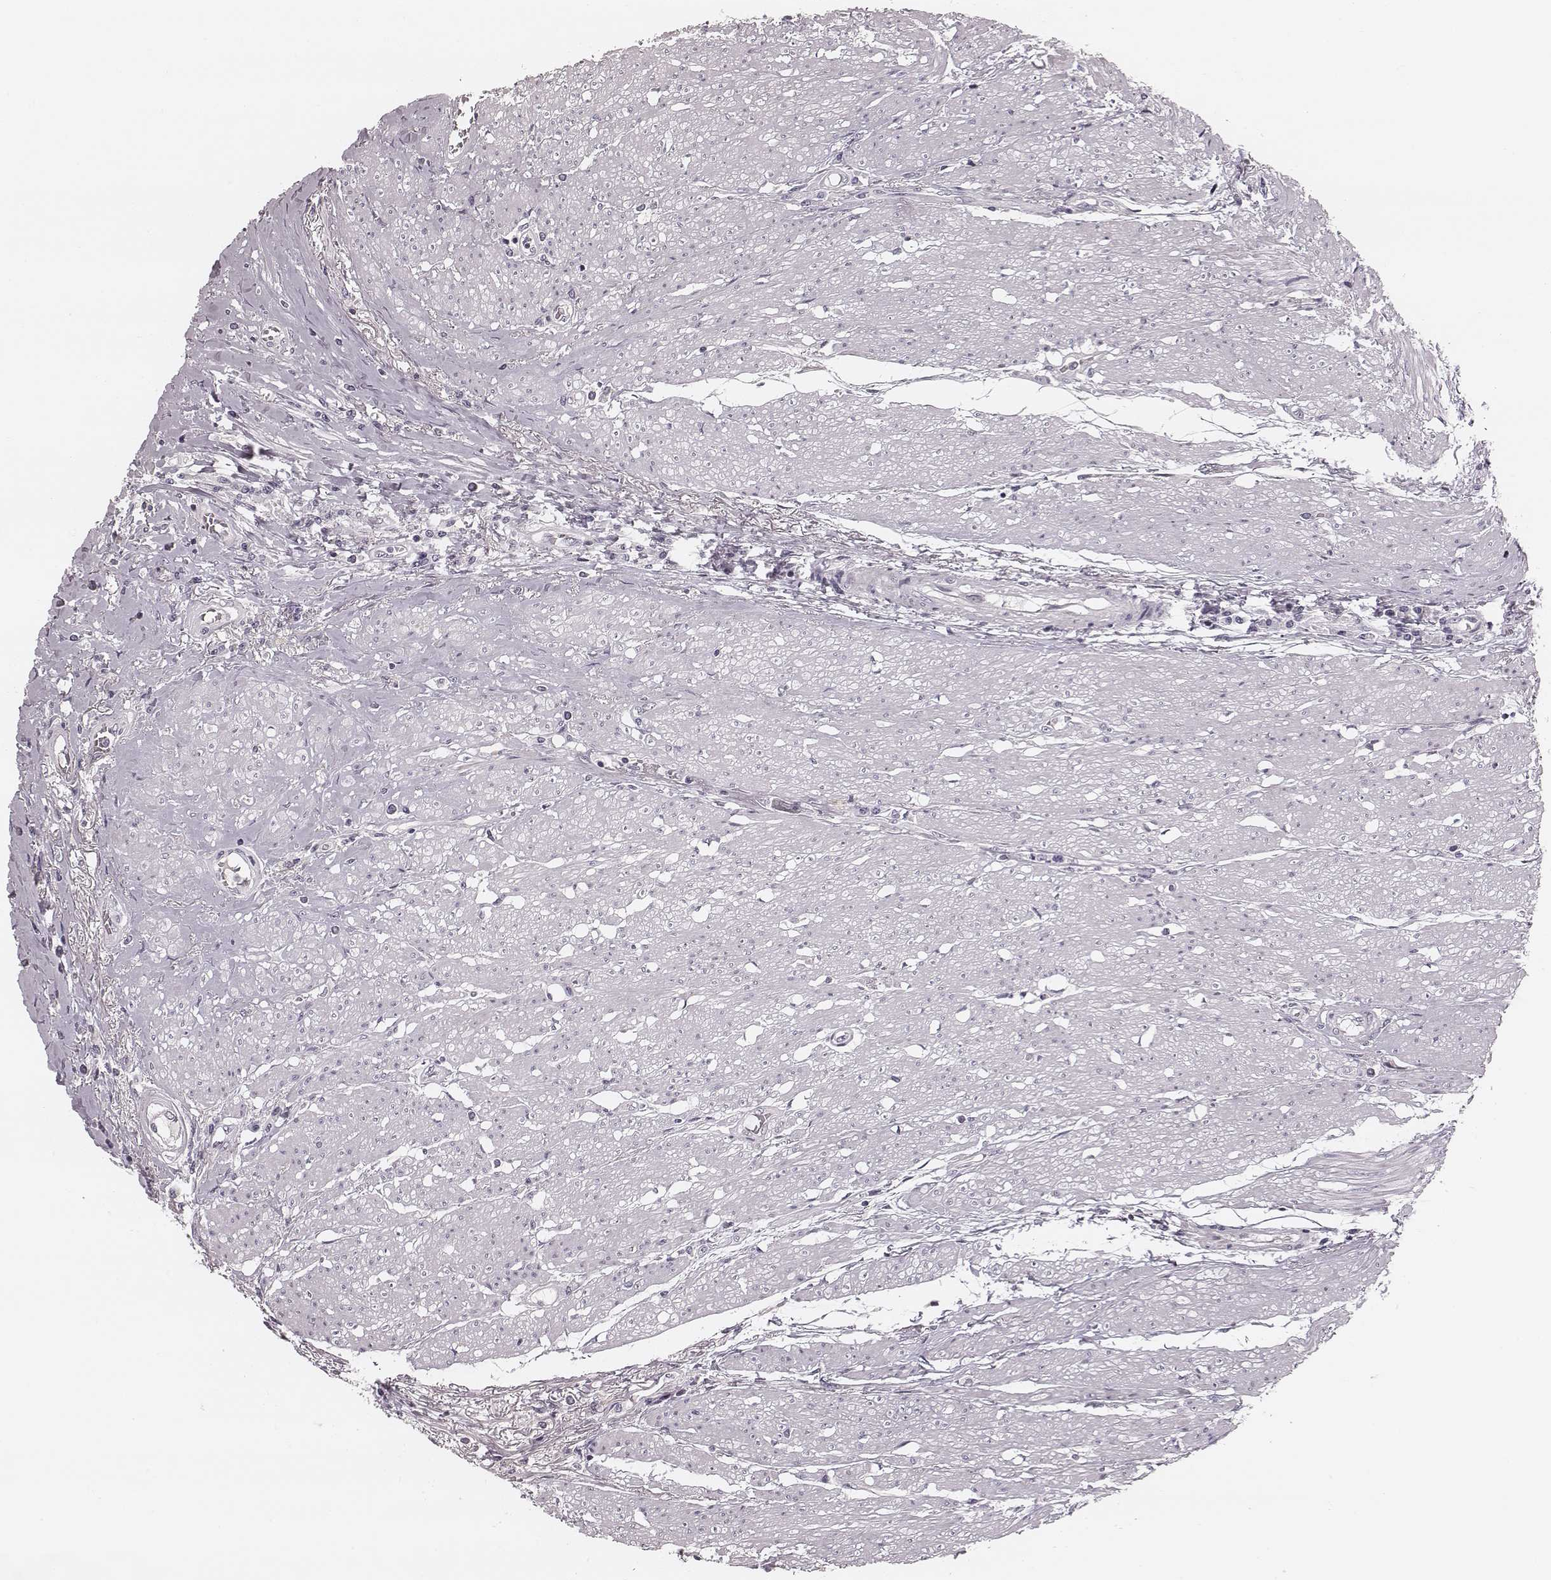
{"staining": {"intensity": "negative", "quantity": "none", "location": "none"}, "tissue": "colorectal cancer", "cell_type": "Tumor cells", "image_type": "cancer", "snomed": [{"axis": "morphology", "description": "Adenocarcinoma, NOS"}, {"axis": "topography", "description": "Rectum"}], "caption": "IHC of adenocarcinoma (colorectal) displays no expression in tumor cells.", "gene": "S100Z", "patient": {"sex": "male", "age": 59}}